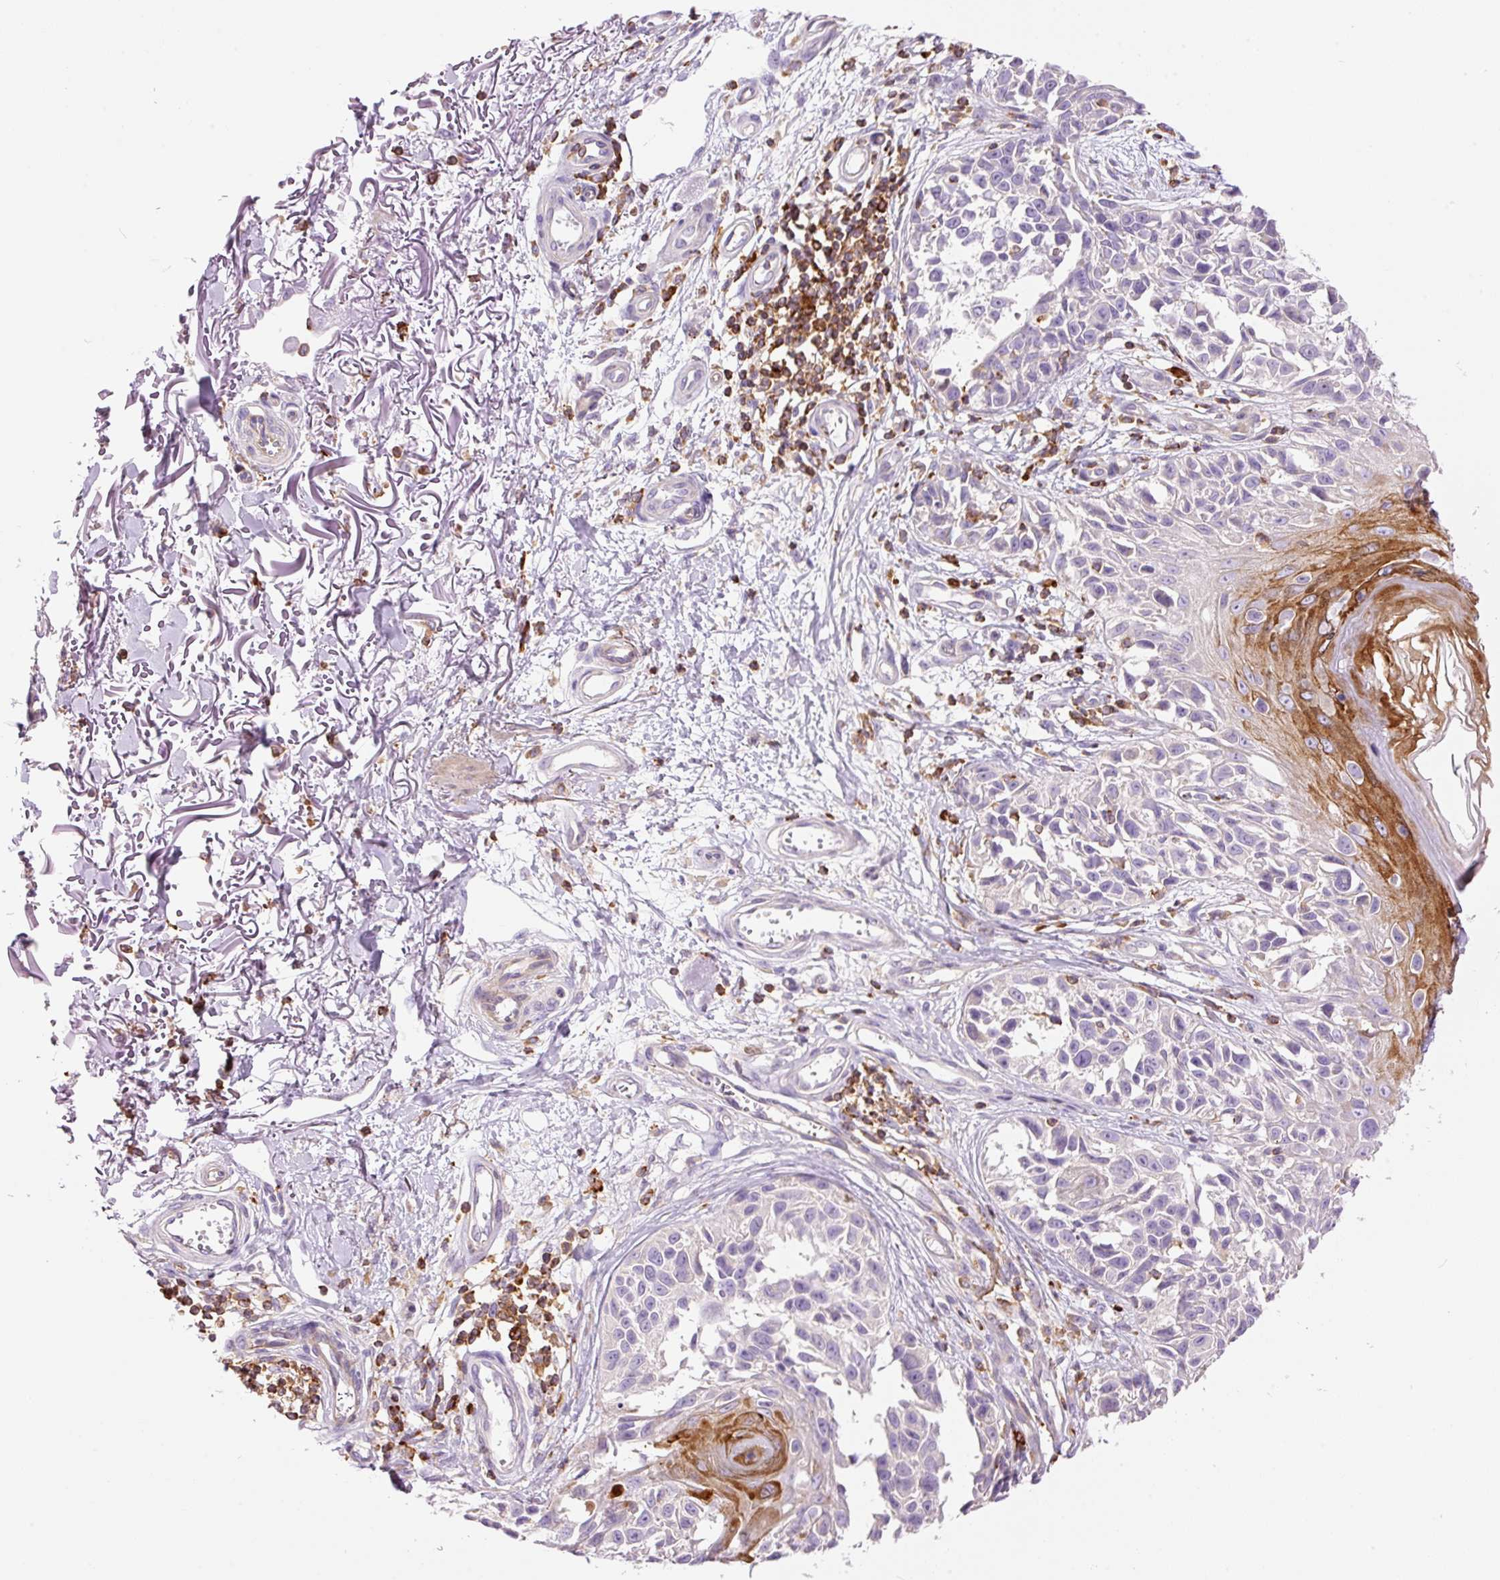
{"staining": {"intensity": "negative", "quantity": "none", "location": "none"}, "tissue": "melanoma", "cell_type": "Tumor cells", "image_type": "cancer", "snomed": [{"axis": "morphology", "description": "Malignant melanoma, NOS"}, {"axis": "topography", "description": "Skin"}], "caption": "Protein analysis of malignant melanoma displays no significant staining in tumor cells.", "gene": "DOK6", "patient": {"sex": "male", "age": 73}}